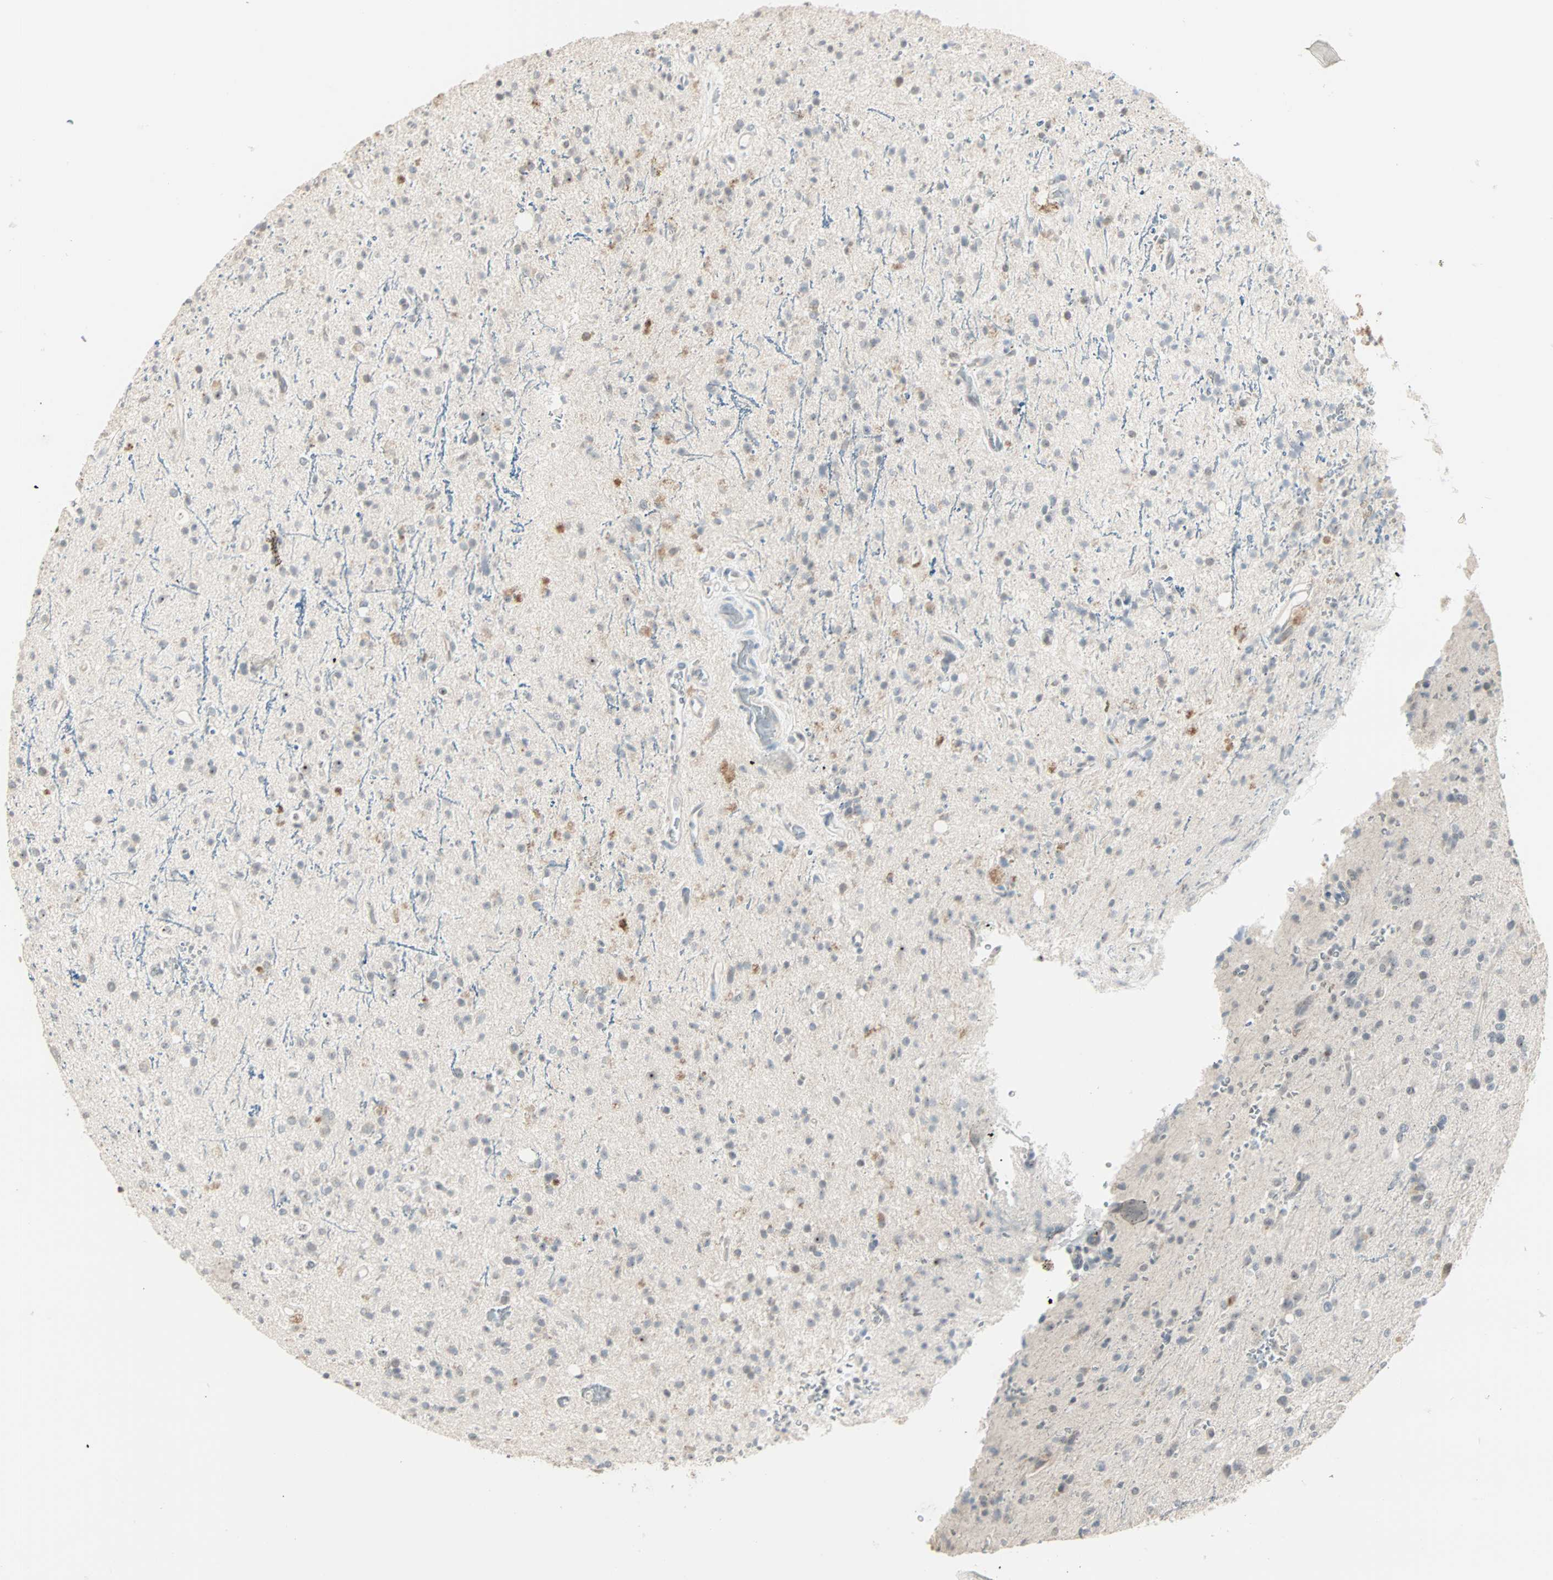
{"staining": {"intensity": "moderate", "quantity": "<25%", "location": "cytoplasmic/membranous,nuclear"}, "tissue": "glioma", "cell_type": "Tumor cells", "image_type": "cancer", "snomed": [{"axis": "morphology", "description": "Glioma, malignant, High grade"}, {"axis": "topography", "description": "Brain"}], "caption": "Glioma tissue reveals moderate cytoplasmic/membranous and nuclear expression in approximately <25% of tumor cells", "gene": "KDM4A", "patient": {"sex": "male", "age": 47}}